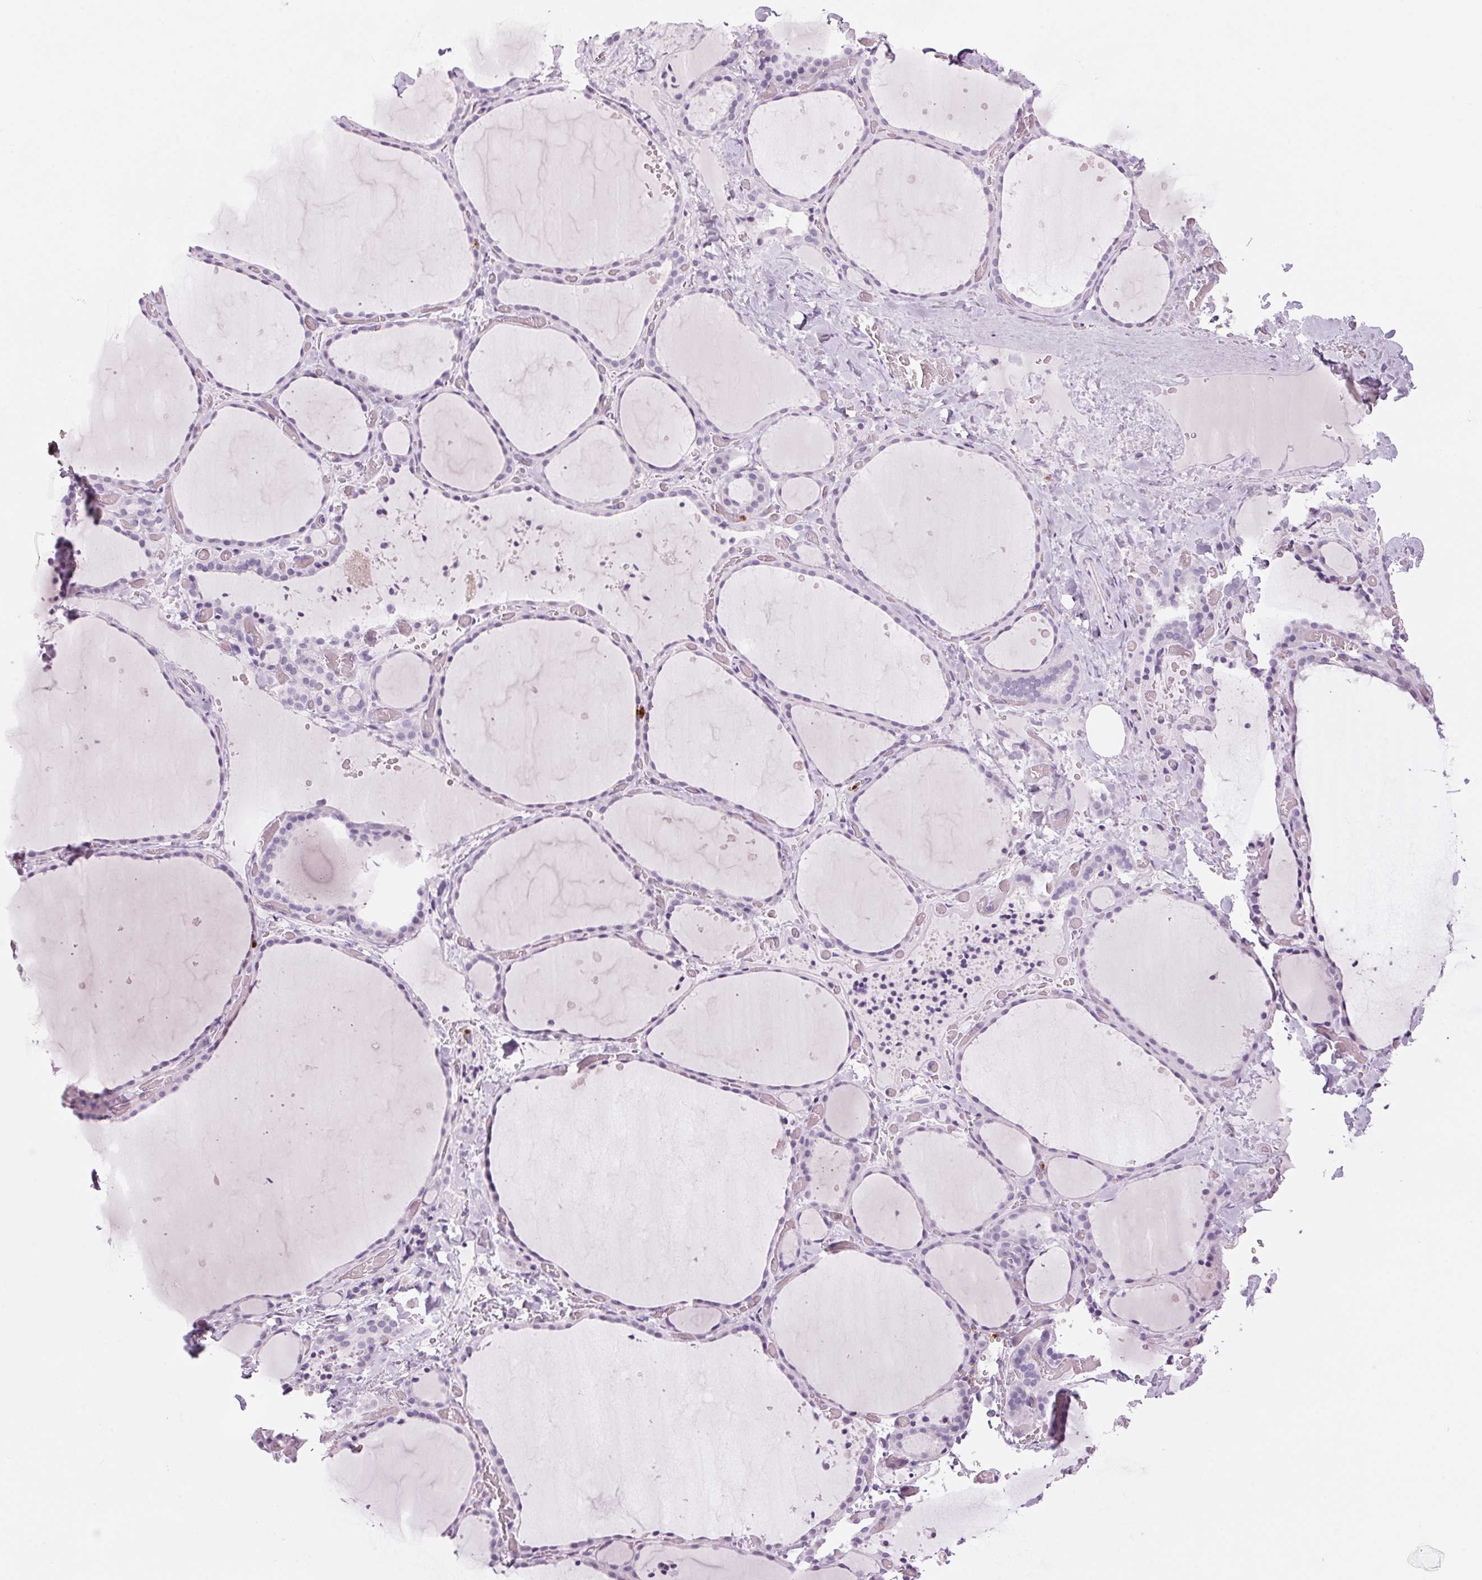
{"staining": {"intensity": "negative", "quantity": "none", "location": "none"}, "tissue": "thyroid gland", "cell_type": "Glandular cells", "image_type": "normal", "snomed": [{"axis": "morphology", "description": "Normal tissue, NOS"}, {"axis": "topography", "description": "Thyroid gland"}], "caption": "The histopathology image reveals no significant expression in glandular cells of thyroid gland. (Immunohistochemistry, brightfield microscopy, high magnification).", "gene": "KLK7", "patient": {"sex": "female", "age": 36}}